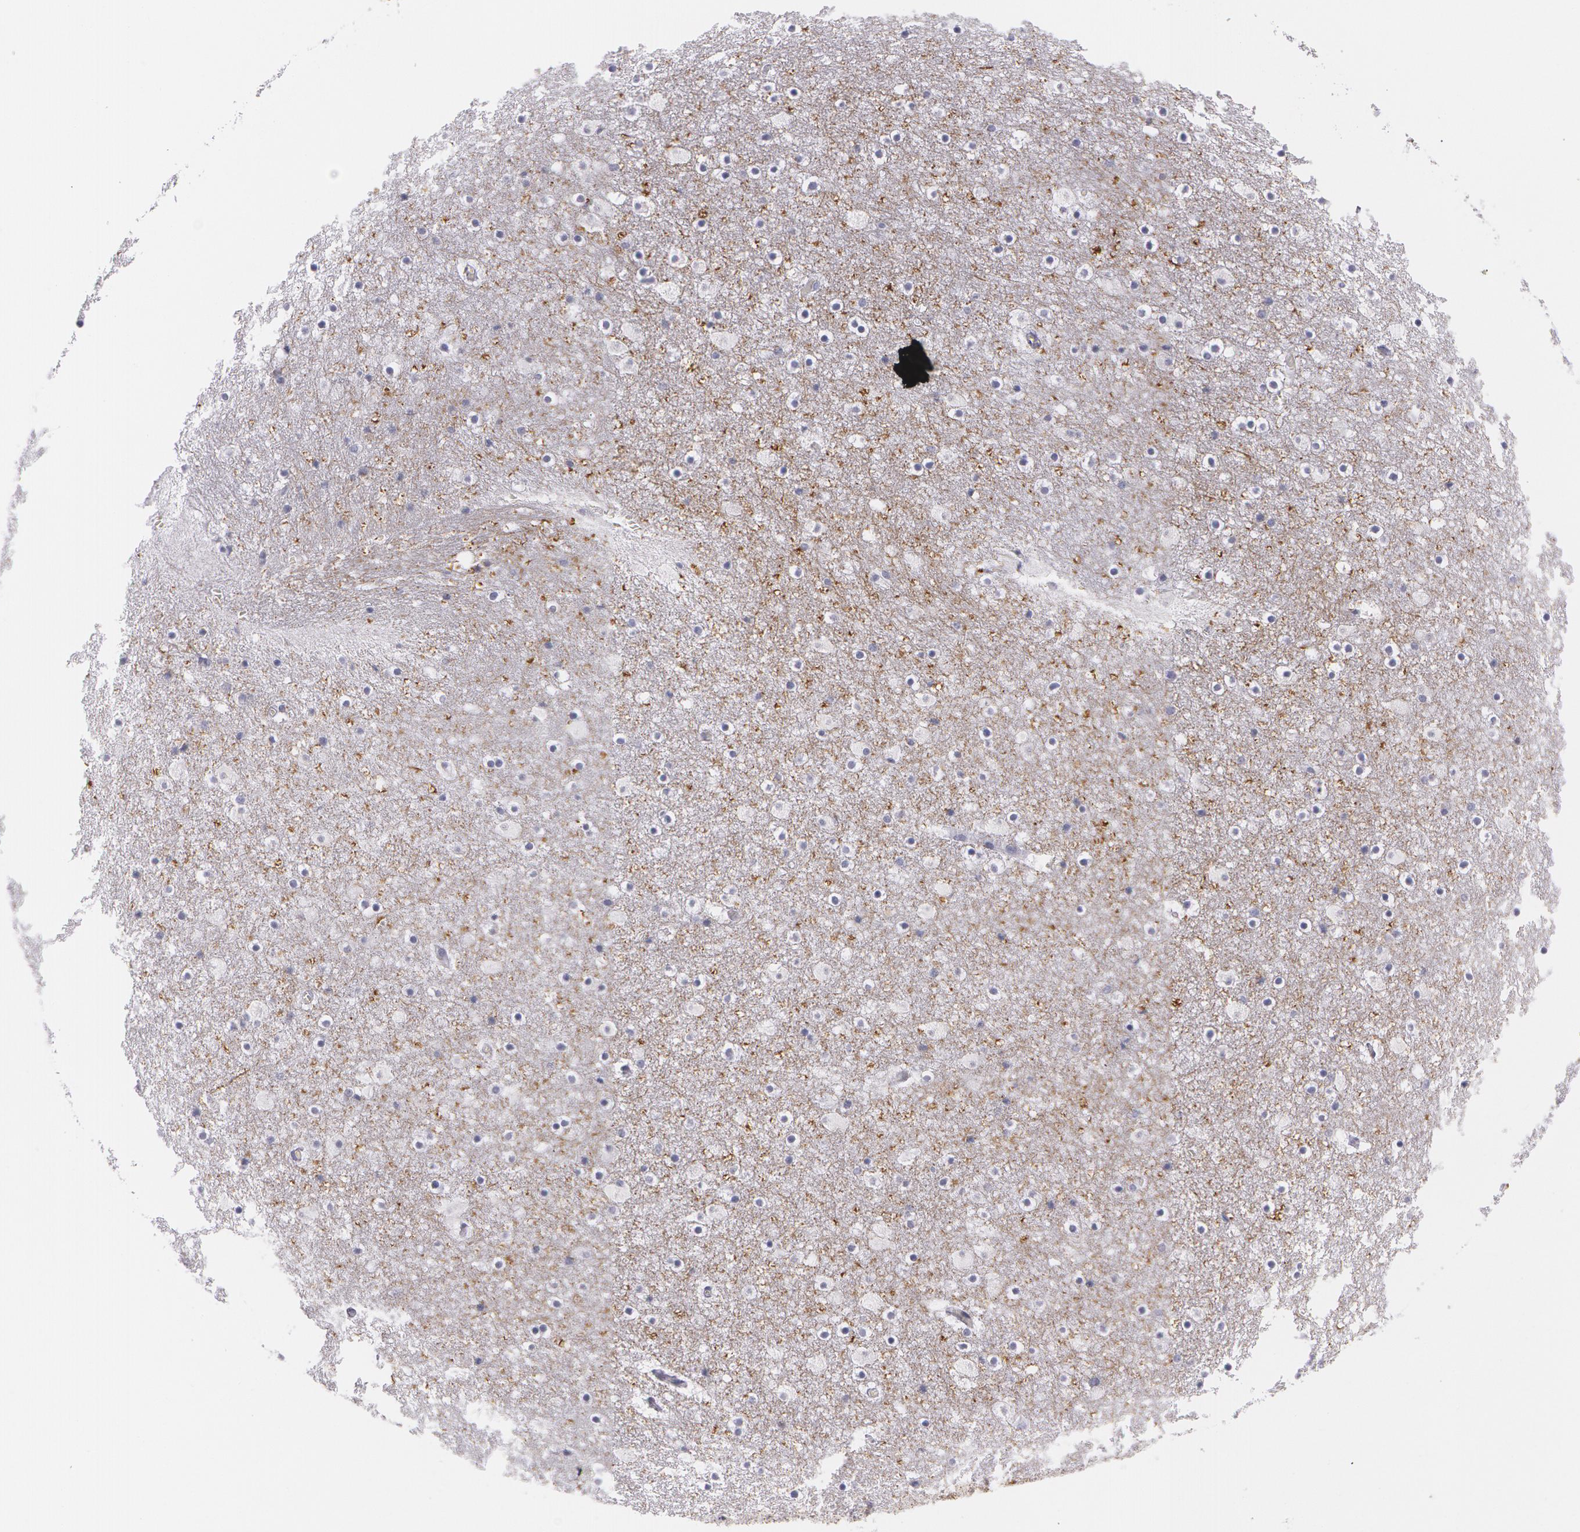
{"staining": {"intensity": "negative", "quantity": "none", "location": "none"}, "tissue": "caudate", "cell_type": "Glial cells", "image_type": "normal", "snomed": [{"axis": "morphology", "description": "Normal tissue, NOS"}, {"axis": "topography", "description": "Lateral ventricle wall"}], "caption": "Immunohistochemistry (IHC) photomicrograph of unremarkable caudate: human caudate stained with DAB (3,3'-diaminobenzidine) exhibits no significant protein expression in glial cells.", "gene": "SNCG", "patient": {"sex": "male", "age": 45}}